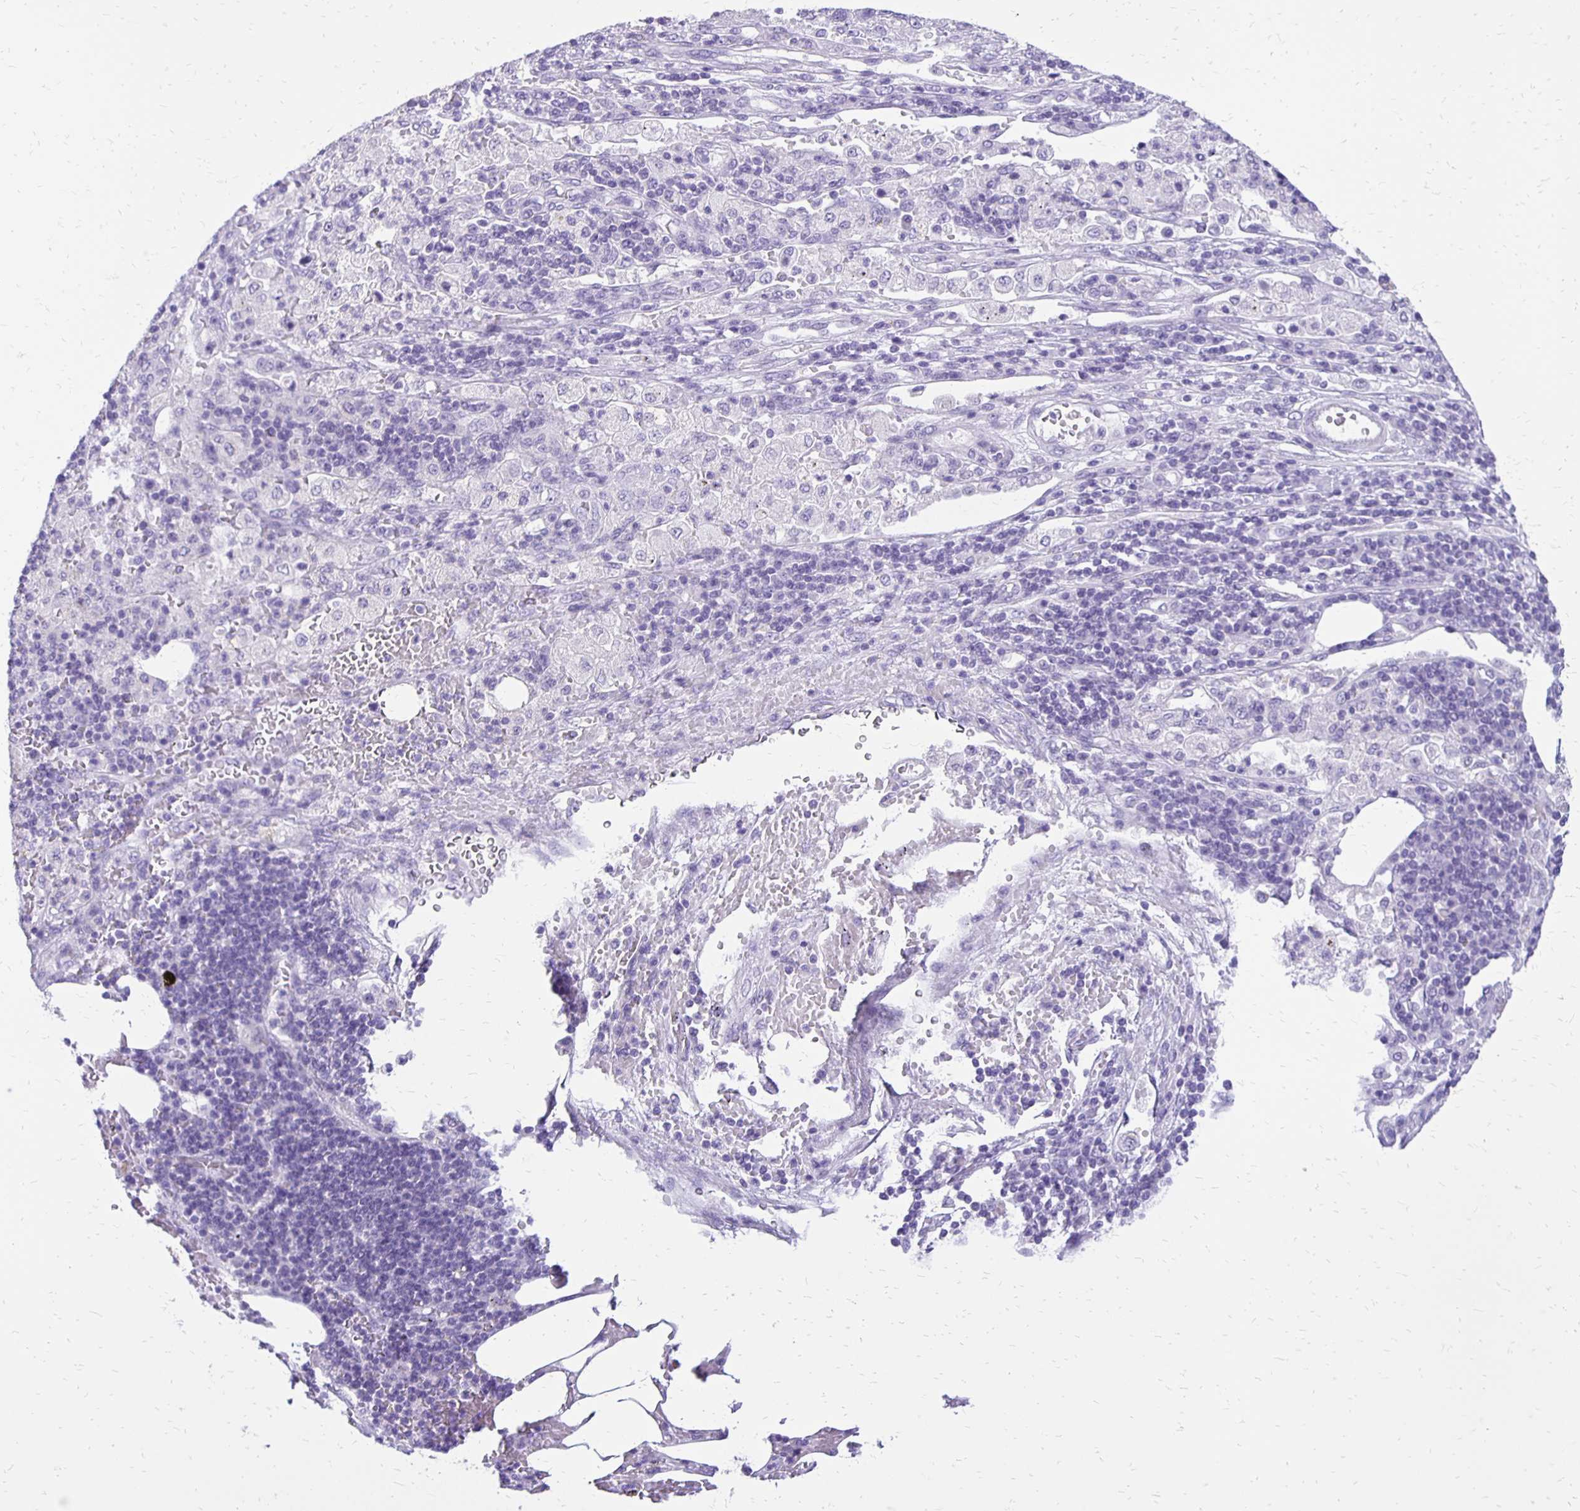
{"staining": {"intensity": "negative", "quantity": "none", "location": "none"}, "tissue": "pancreatic cancer", "cell_type": "Tumor cells", "image_type": "cancer", "snomed": [{"axis": "morphology", "description": "Adenocarcinoma, NOS"}, {"axis": "topography", "description": "Pancreas"}], "caption": "This is an IHC photomicrograph of human pancreatic adenocarcinoma. There is no expression in tumor cells.", "gene": "ANKRD45", "patient": {"sex": "female", "age": 61}}